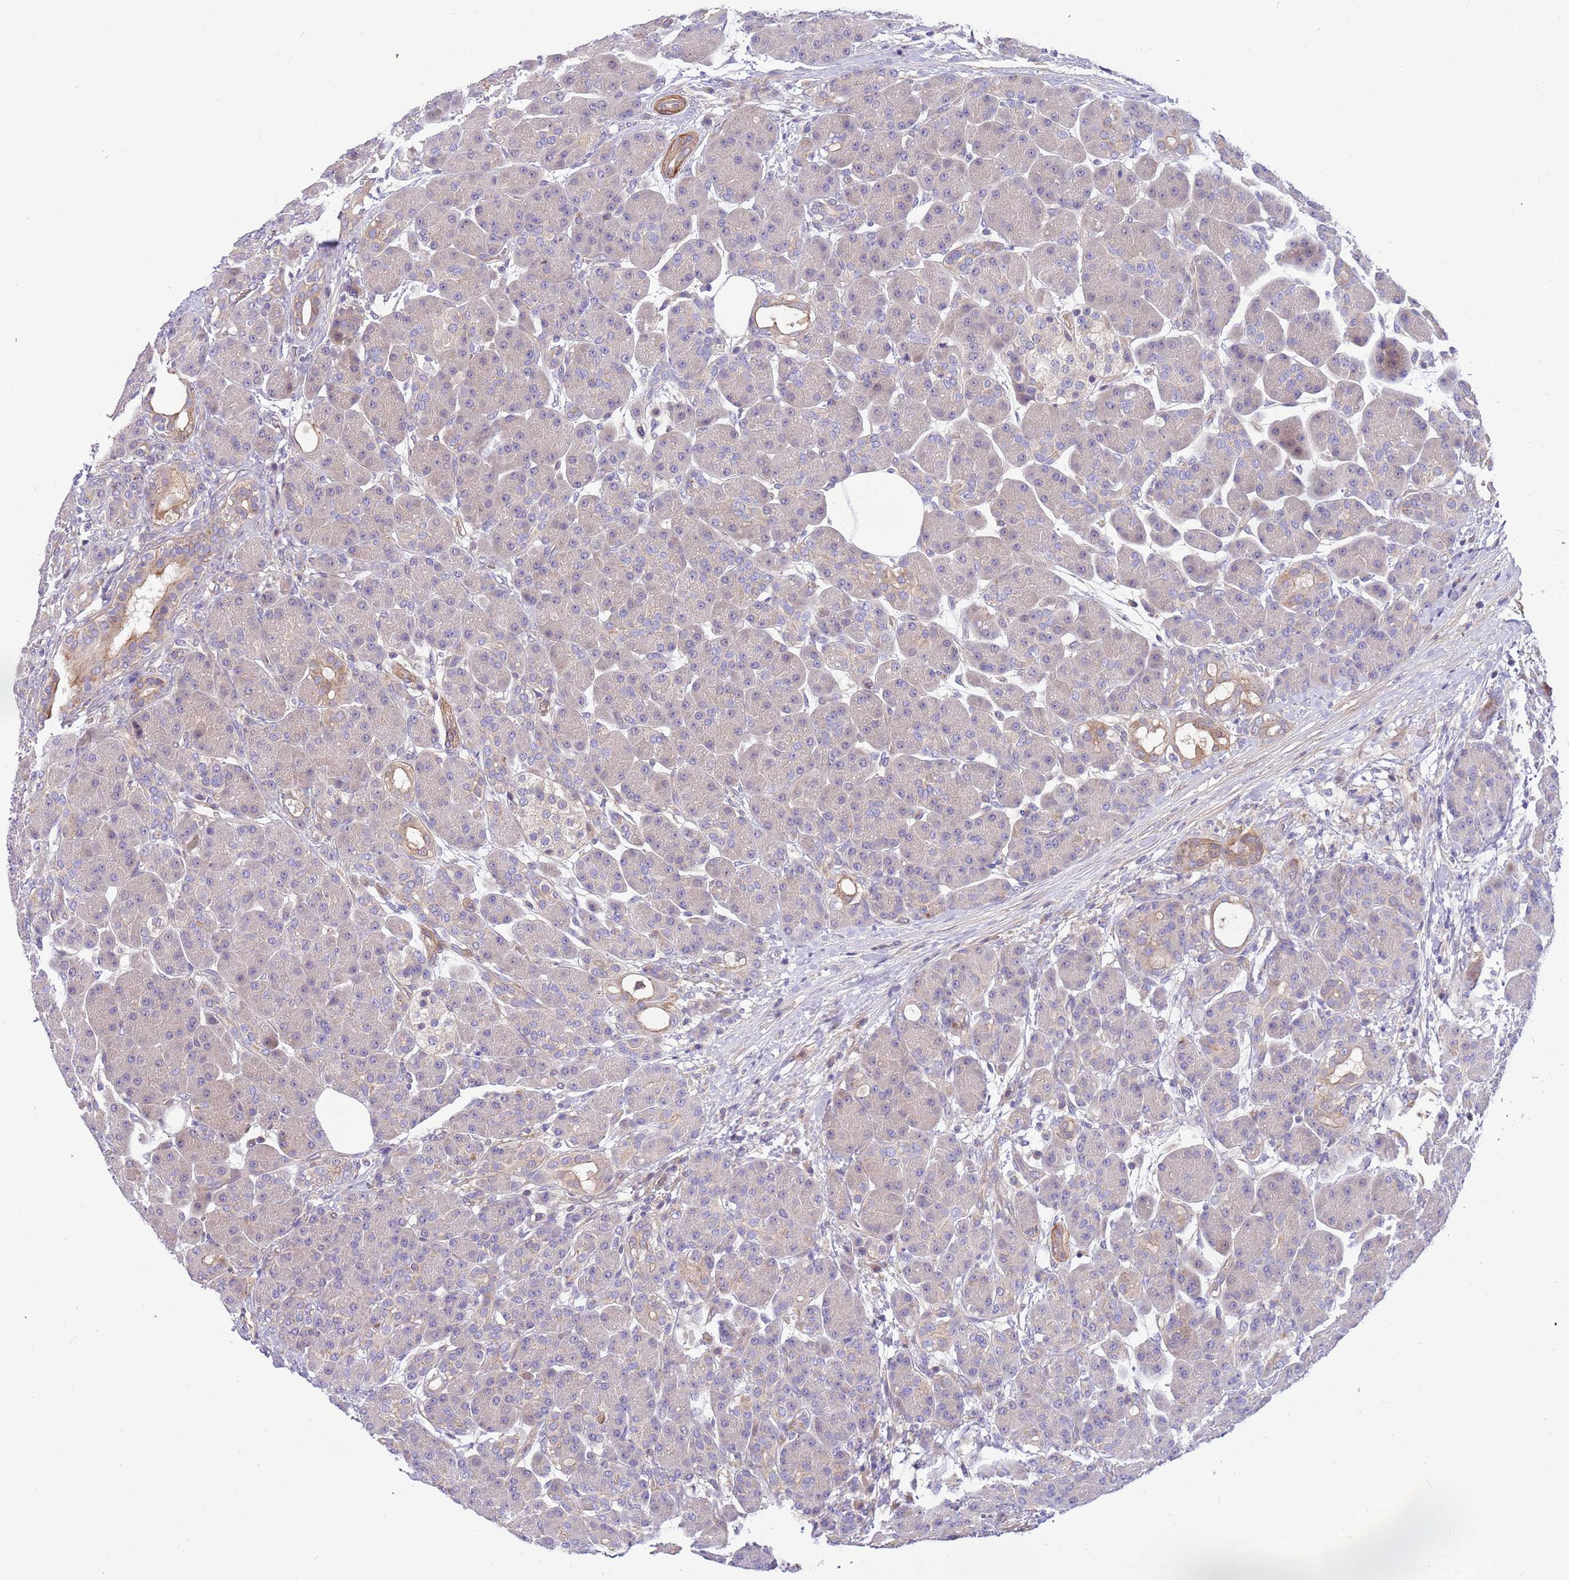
{"staining": {"intensity": "weak", "quantity": "25%-75%", "location": "cytoplasmic/membranous,nuclear"}, "tissue": "pancreas", "cell_type": "Exocrine glandular cells", "image_type": "normal", "snomed": [{"axis": "morphology", "description": "Normal tissue, NOS"}, {"axis": "topography", "description": "Pancreas"}], "caption": "Exocrine glandular cells demonstrate weak cytoplasmic/membranous,nuclear staining in approximately 25%-75% of cells in unremarkable pancreas.", "gene": "MVD", "patient": {"sex": "male", "age": 63}}